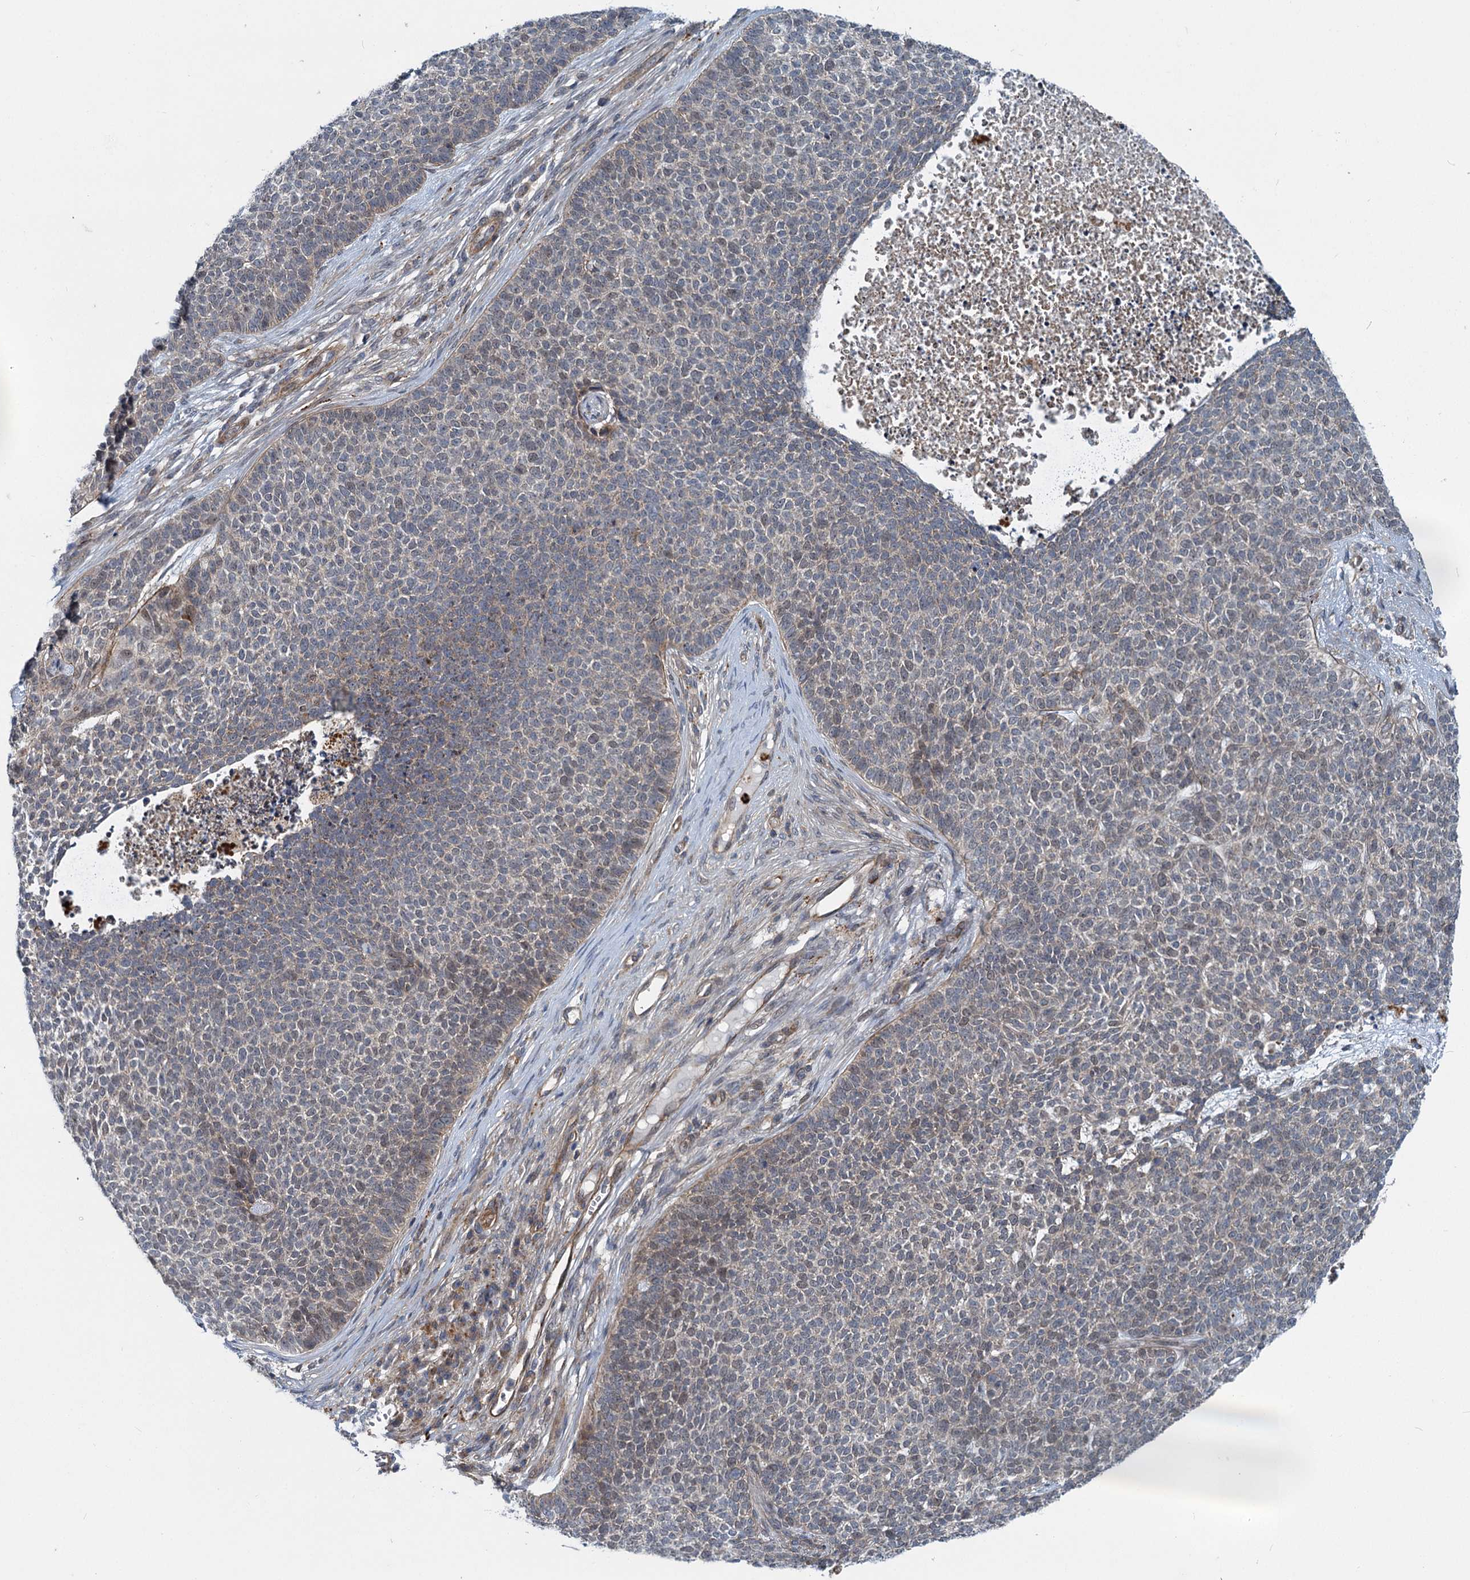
{"staining": {"intensity": "weak", "quantity": "<25%", "location": "cytoplasmic/membranous"}, "tissue": "skin cancer", "cell_type": "Tumor cells", "image_type": "cancer", "snomed": [{"axis": "morphology", "description": "Basal cell carcinoma"}, {"axis": "topography", "description": "Skin"}], "caption": "Skin cancer (basal cell carcinoma) stained for a protein using immunohistochemistry (IHC) displays no expression tumor cells.", "gene": "ADCY2", "patient": {"sex": "female", "age": 84}}